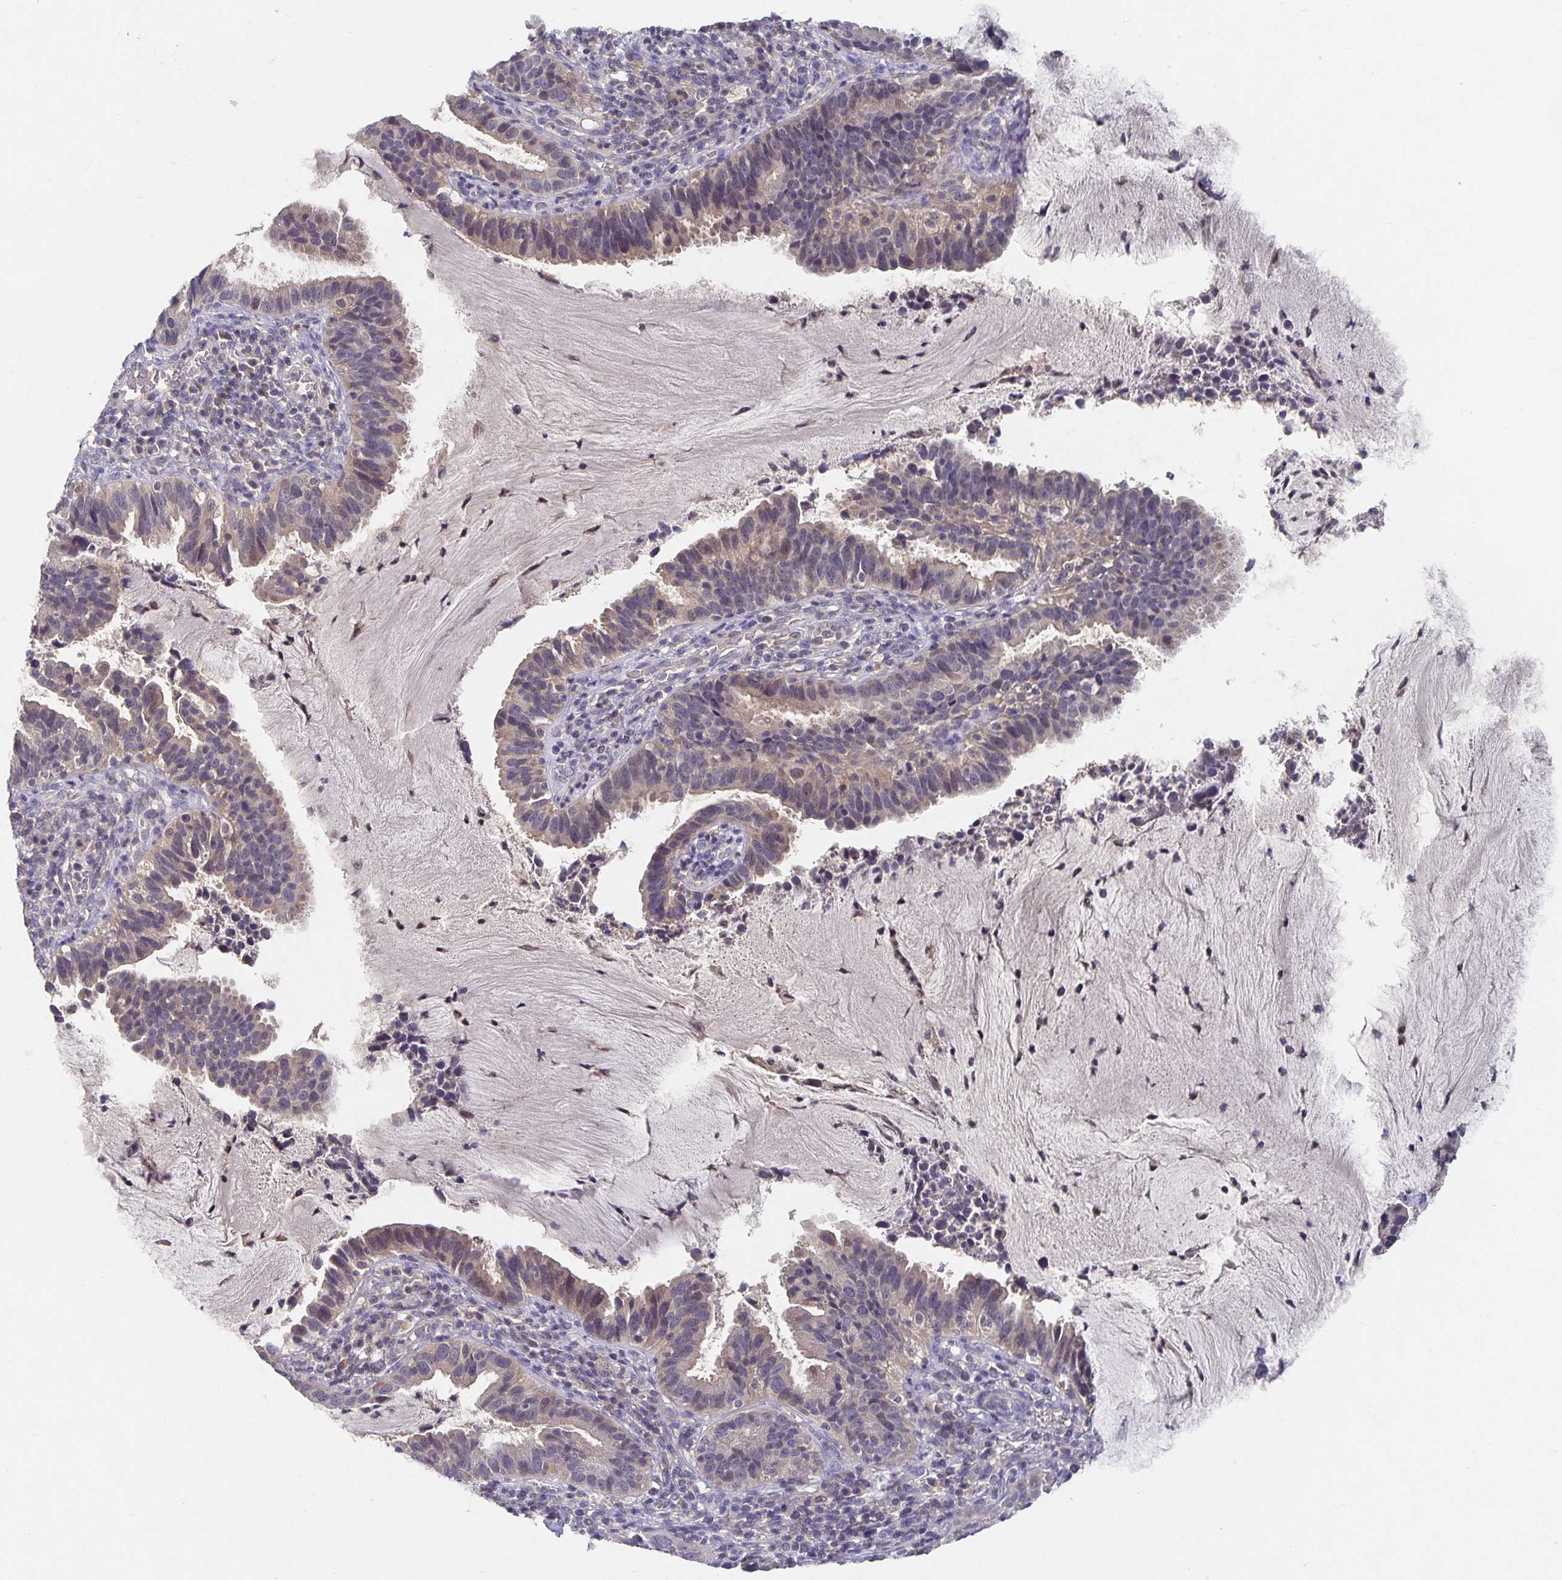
{"staining": {"intensity": "weak", "quantity": "25%-75%", "location": "cytoplasmic/membranous"}, "tissue": "cervical cancer", "cell_type": "Tumor cells", "image_type": "cancer", "snomed": [{"axis": "morphology", "description": "Adenocarcinoma, NOS"}, {"axis": "topography", "description": "Cervix"}], "caption": "Cervical cancer stained with immunohistochemistry (IHC) shows weak cytoplasmic/membranous staining in approximately 25%-75% of tumor cells. The staining was performed using DAB (3,3'-diaminobenzidine) to visualize the protein expression in brown, while the nuclei were stained in blue with hematoxylin (Magnification: 20x).", "gene": "HEPN1", "patient": {"sex": "female", "age": 34}}